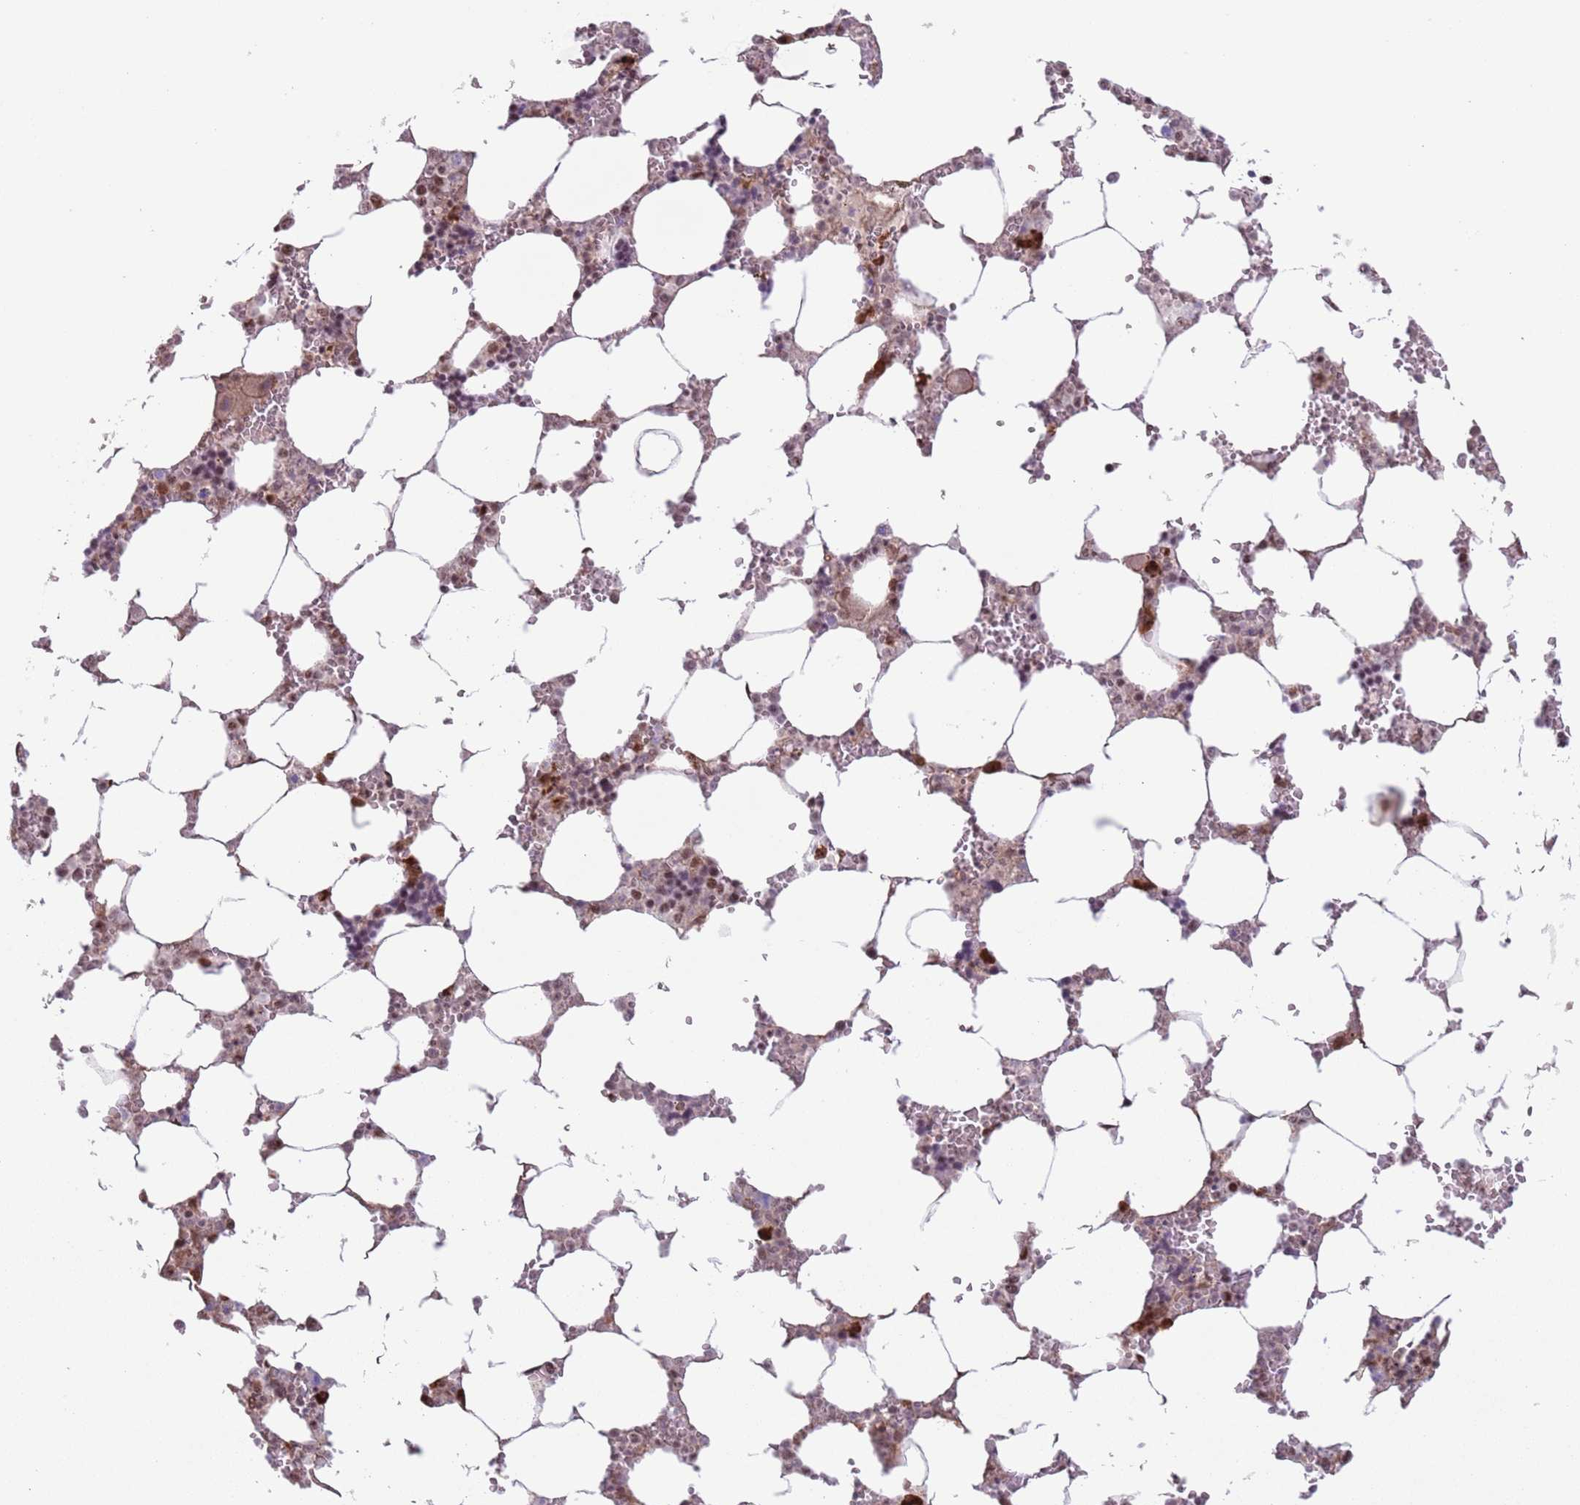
{"staining": {"intensity": "moderate", "quantity": "25%-75%", "location": "cytoplasmic/membranous,nuclear"}, "tissue": "bone marrow", "cell_type": "Hematopoietic cells", "image_type": "normal", "snomed": [{"axis": "morphology", "description": "Normal tissue, NOS"}, {"axis": "topography", "description": "Bone marrow"}], "caption": "Approximately 25%-75% of hematopoietic cells in normal bone marrow exhibit moderate cytoplasmic/membranous,nuclear protein staining as visualized by brown immunohistochemical staining.", "gene": "SIPA1L3", "patient": {"sex": "male", "age": 64}}